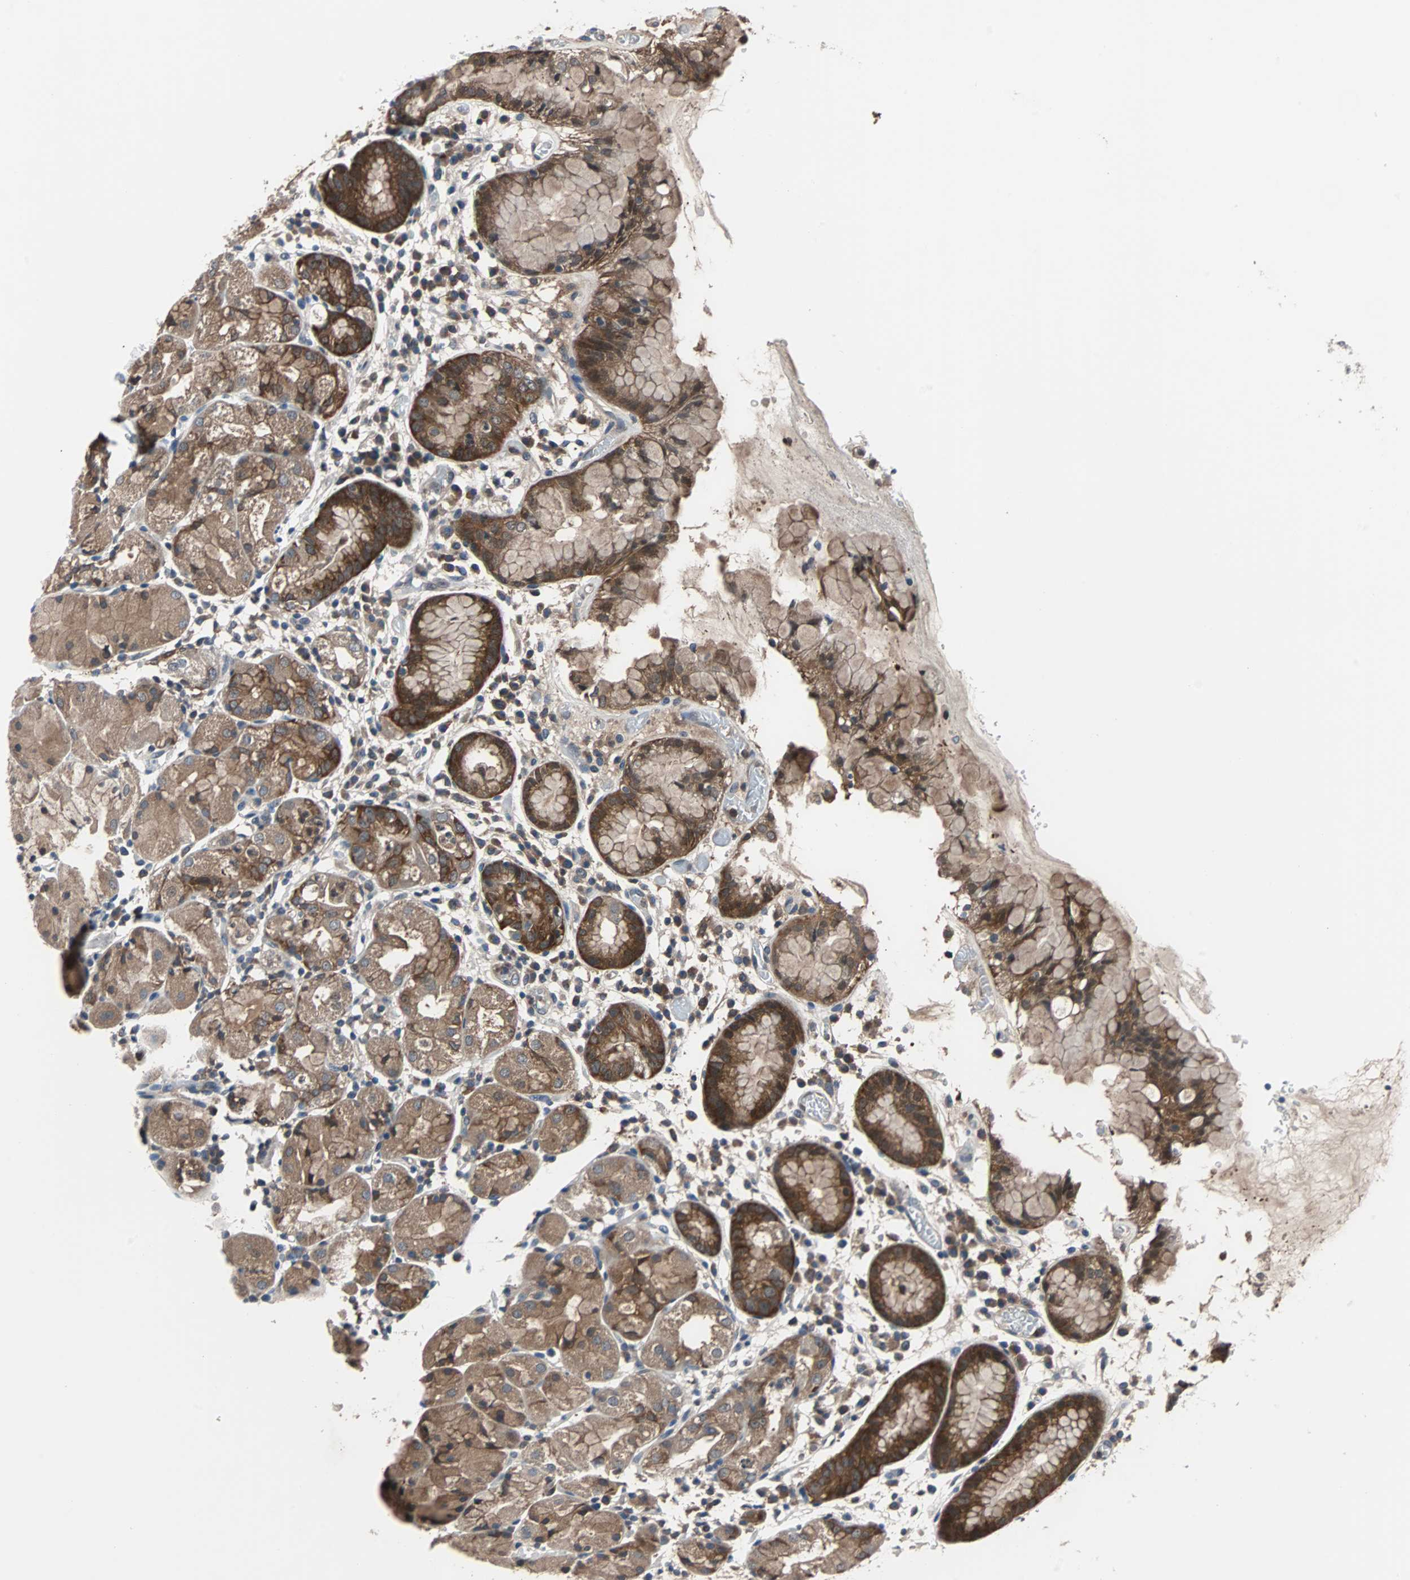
{"staining": {"intensity": "weak", "quantity": ">75%", "location": "cytoplasmic/membranous"}, "tissue": "stomach", "cell_type": "Glandular cells", "image_type": "normal", "snomed": [{"axis": "morphology", "description": "Normal tissue, NOS"}, {"axis": "topography", "description": "Stomach"}, {"axis": "topography", "description": "Stomach, lower"}], "caption": "Immunohistochemical staining of normal stomach exhibits >75% levels of weak cytoplasmic/membranous protein positivity in approximately >75% of glandular cells. The staining was performed using DAB, with brown indicating positive protein expression. Nuclei are stained blue with hematoxylin.", "gene": "PAK1", "patient": {"sex": "female", "age": 75}}